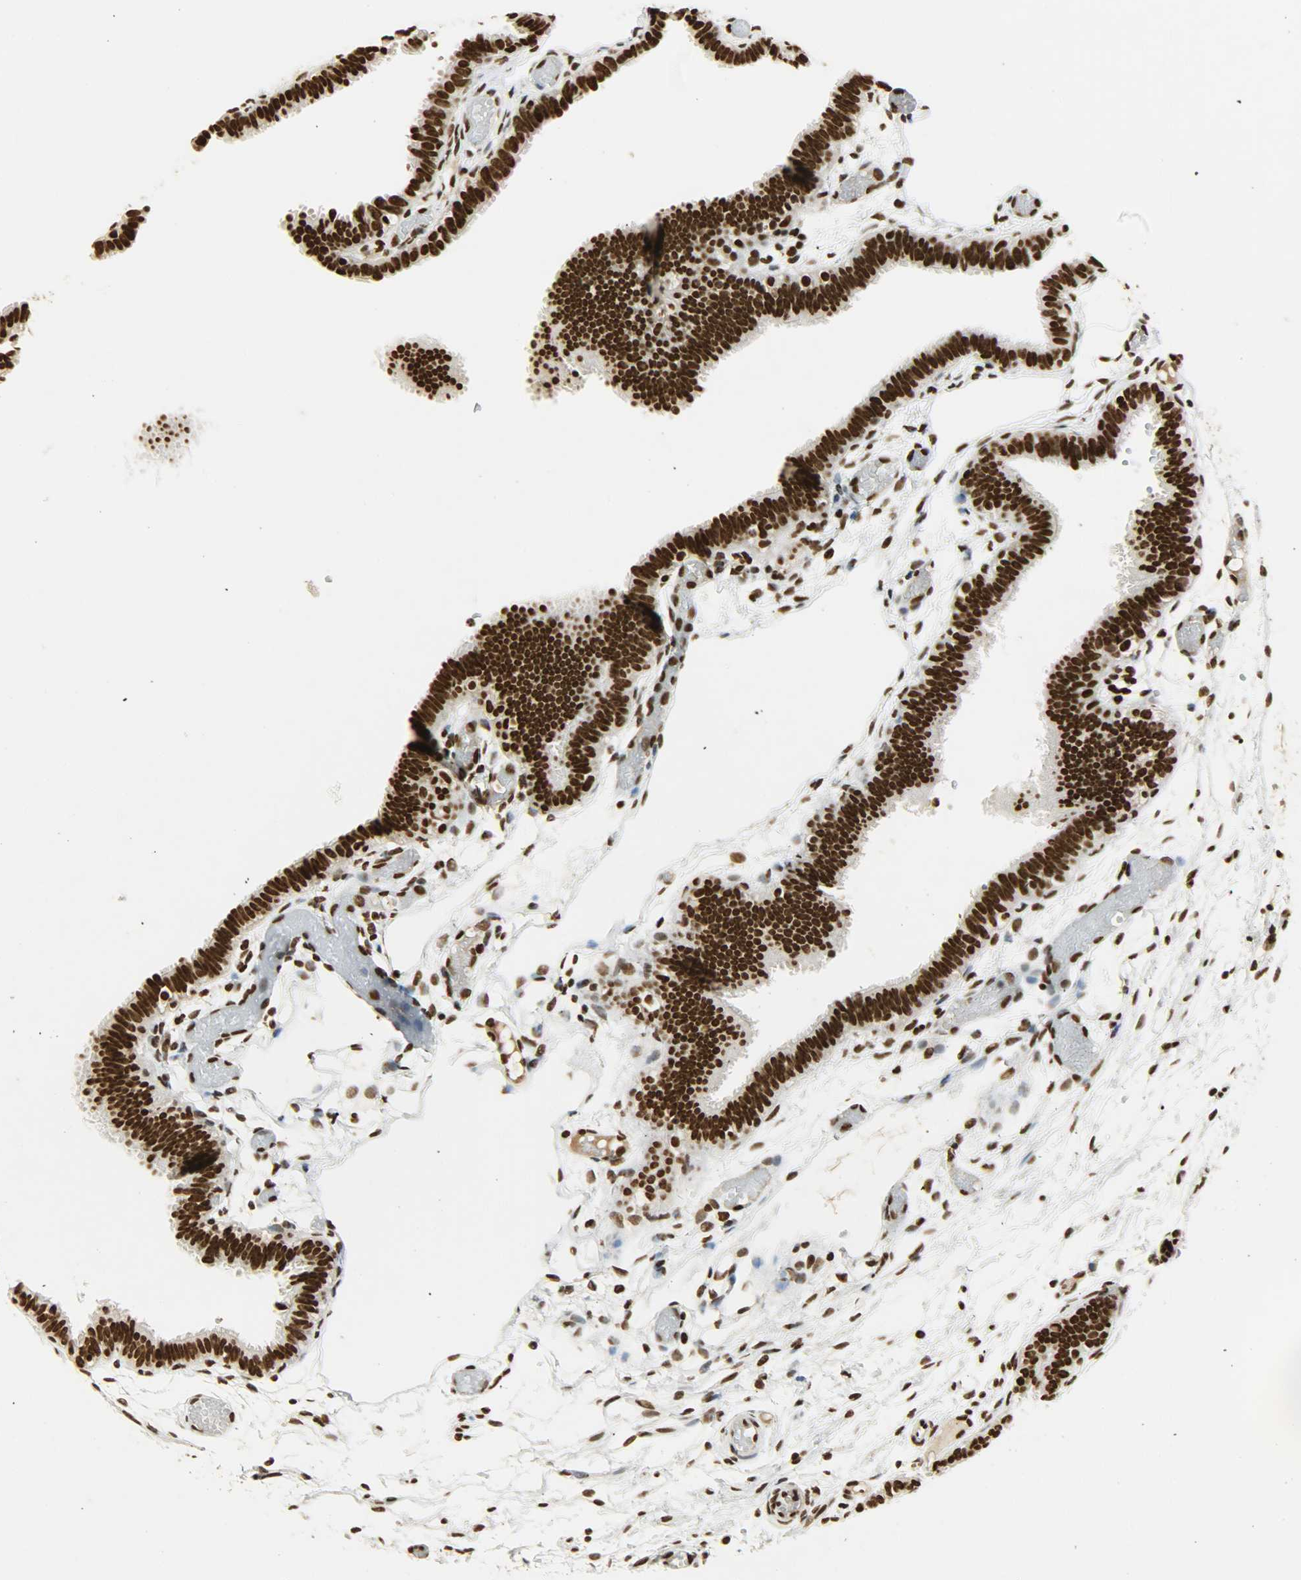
{"staining": {"intensity": "strong", "quantity": ">75%", "location": "nuclear"}, "tissue": "fallopian tube", "cell_type": "Glandular cells", "image_type": "normal", "snomed": [{"axis": "morphology", "description": "Normal tissue, NOS"}, {"axis": "topography", "description": "Fallopian tube"}], "caption": "An immunohistochemistry photomicrograph of normal tissue is shown. Protein staining in brown shows strong nuclear positivity in fallopian tube within glandular cells.", "gene": "KHDRBS1", "patient": {"sex": "female", "age": 29}}